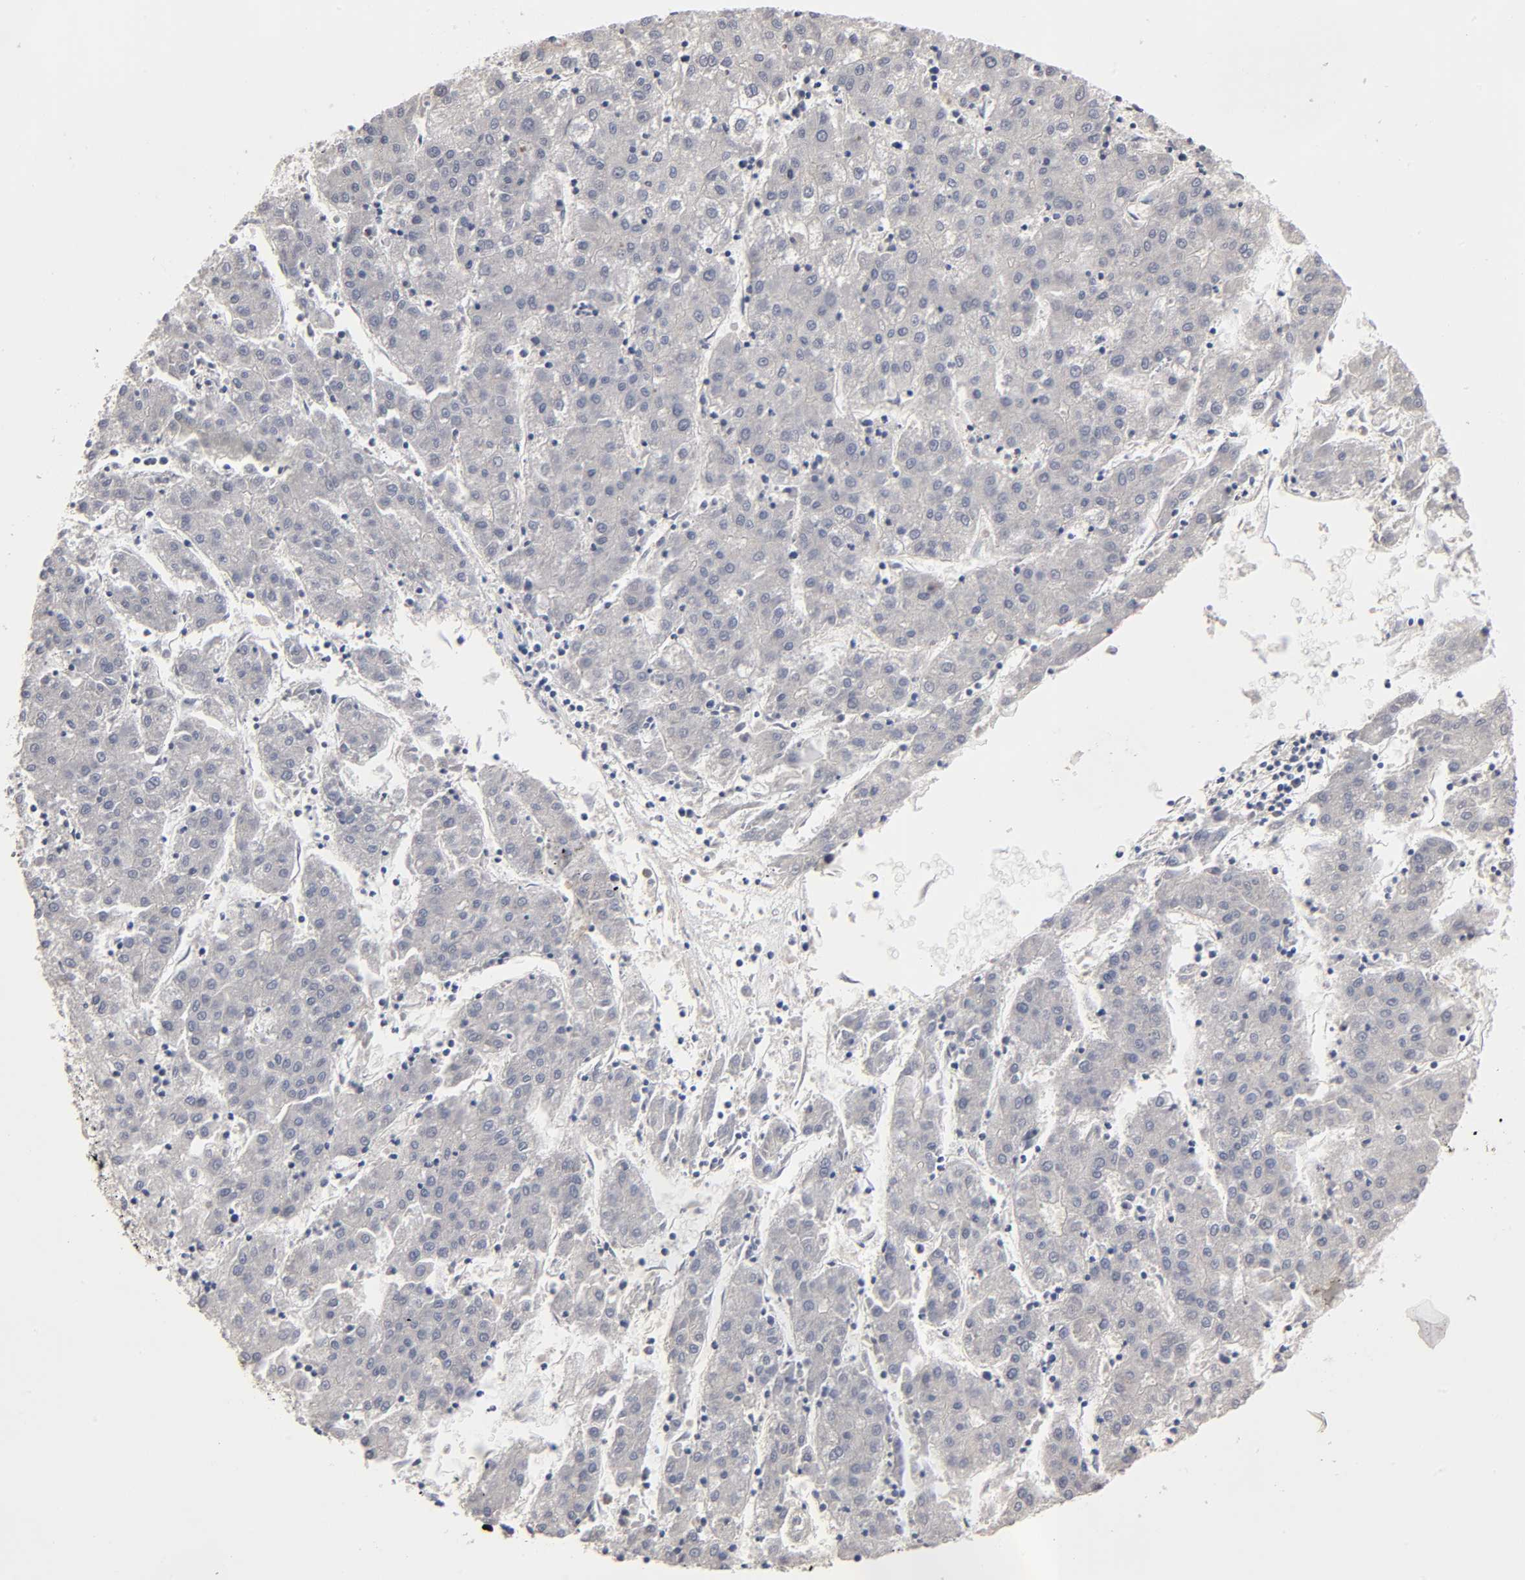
{"staining": {"intensity": "negative", "quantity": "none", "location": "none"}, "tissue": "liver cancer", "cell_type": "Tumor cells", "image_type": "cancer", "snomed": [{"axis": "morphology", "description": "Carcinoma, Hepatocellular, NOS"}, {"axis": "topography", "description": "Liver"}], "caption": "The histopathology image displays no significant expression in tumor cells of liver hepatocellular carcinoma.", "gene": "EP300", "patient": {"sex": "male", "age": 72}}